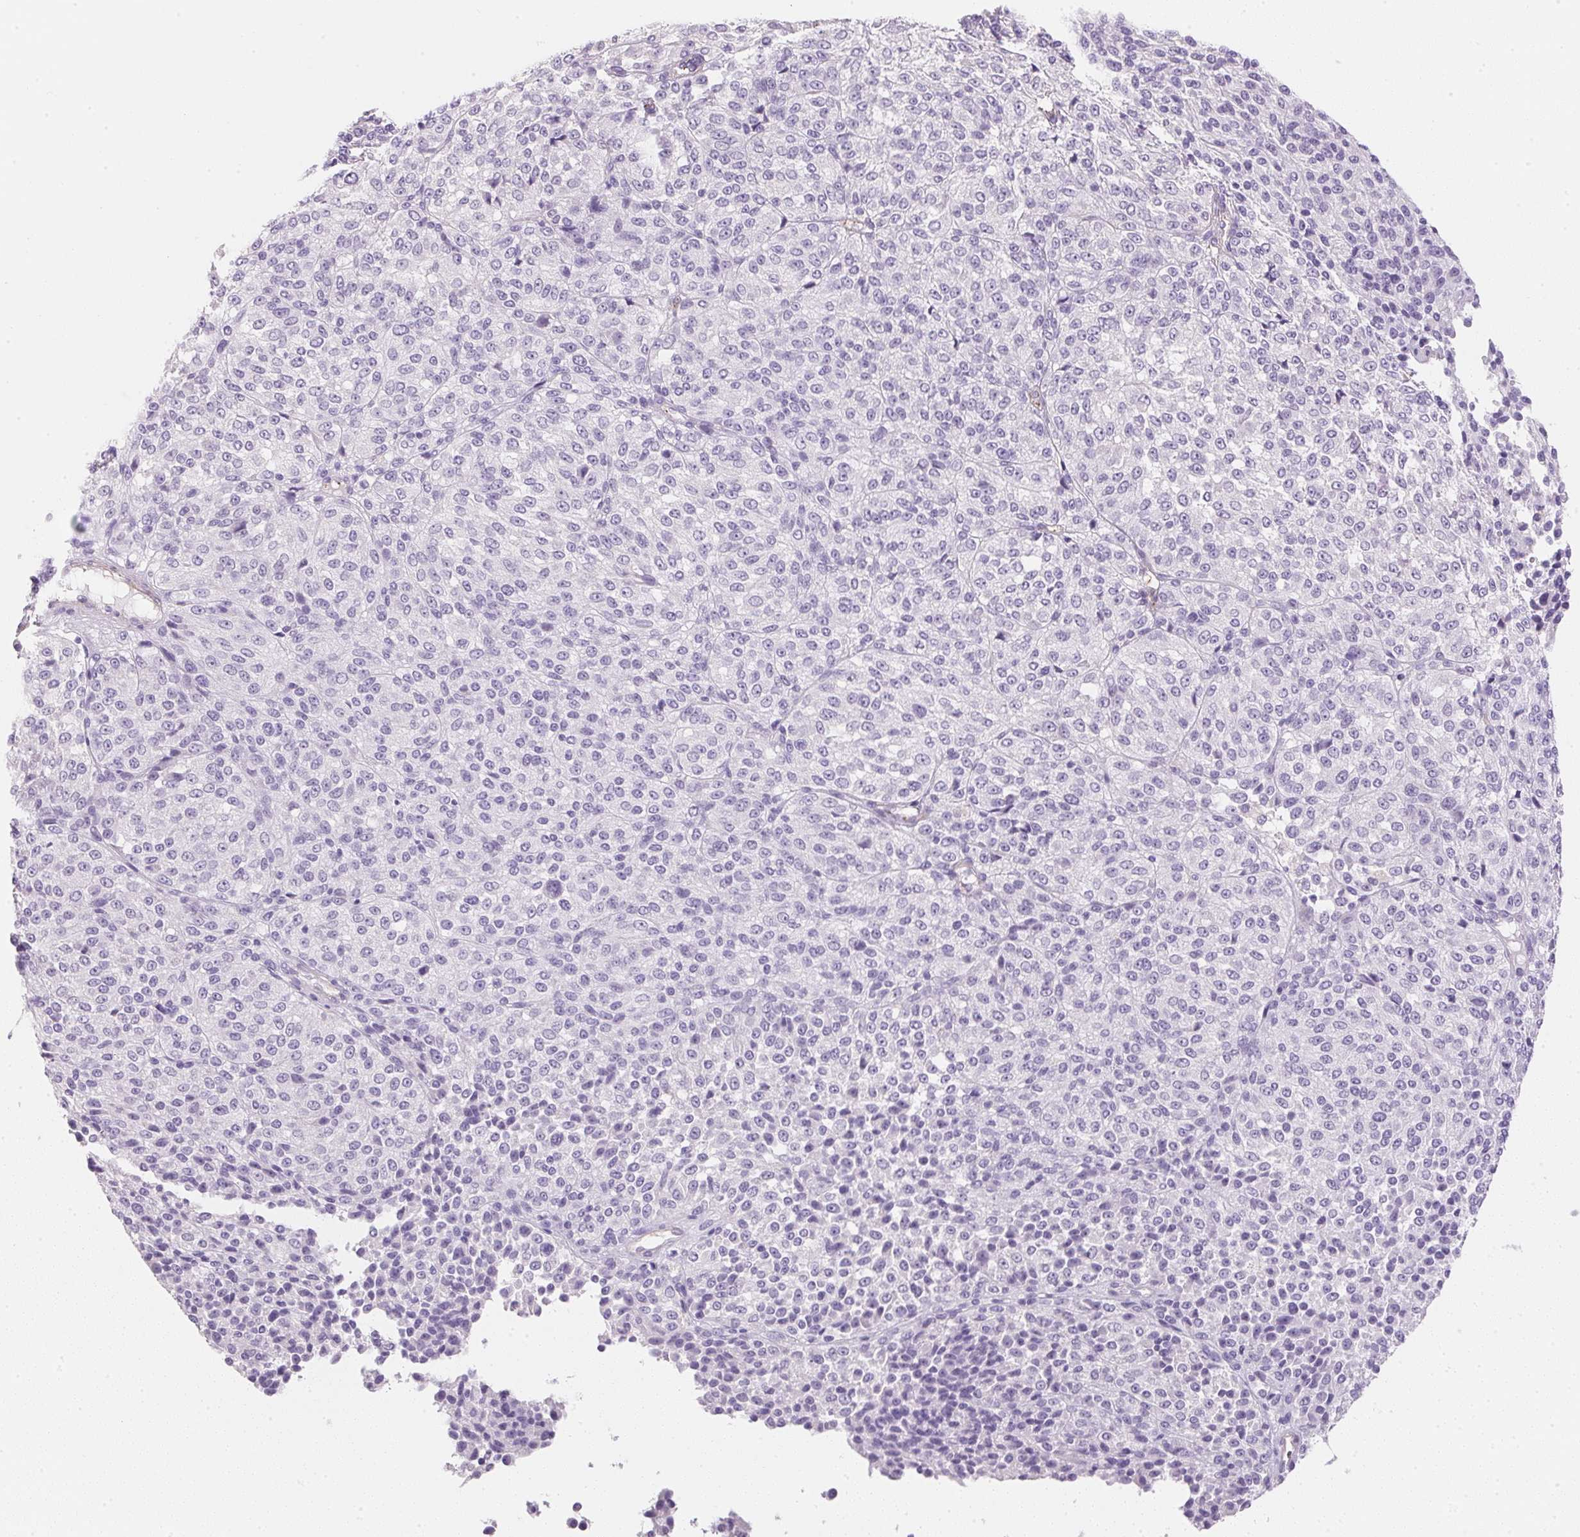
{"staining": {"intensity": "negative", "quantity": "none", "location": "none"}, "tissue": "melanoma", "cell_type": "Tumor cells", "image_type": "cancer", "snomed": [{"axis": "morphology", "description": "Malignant melanoma, Metastatic site"}, {"axis": "topography", "description": "Brain"}], "caption": "This is an immunohistochemistry photomicrograph of malignant melanoma (metastatic site). There is no staining in tumor cells.", "gene": "KCNE2", "patient": {"sex": "female", "age": 56}}